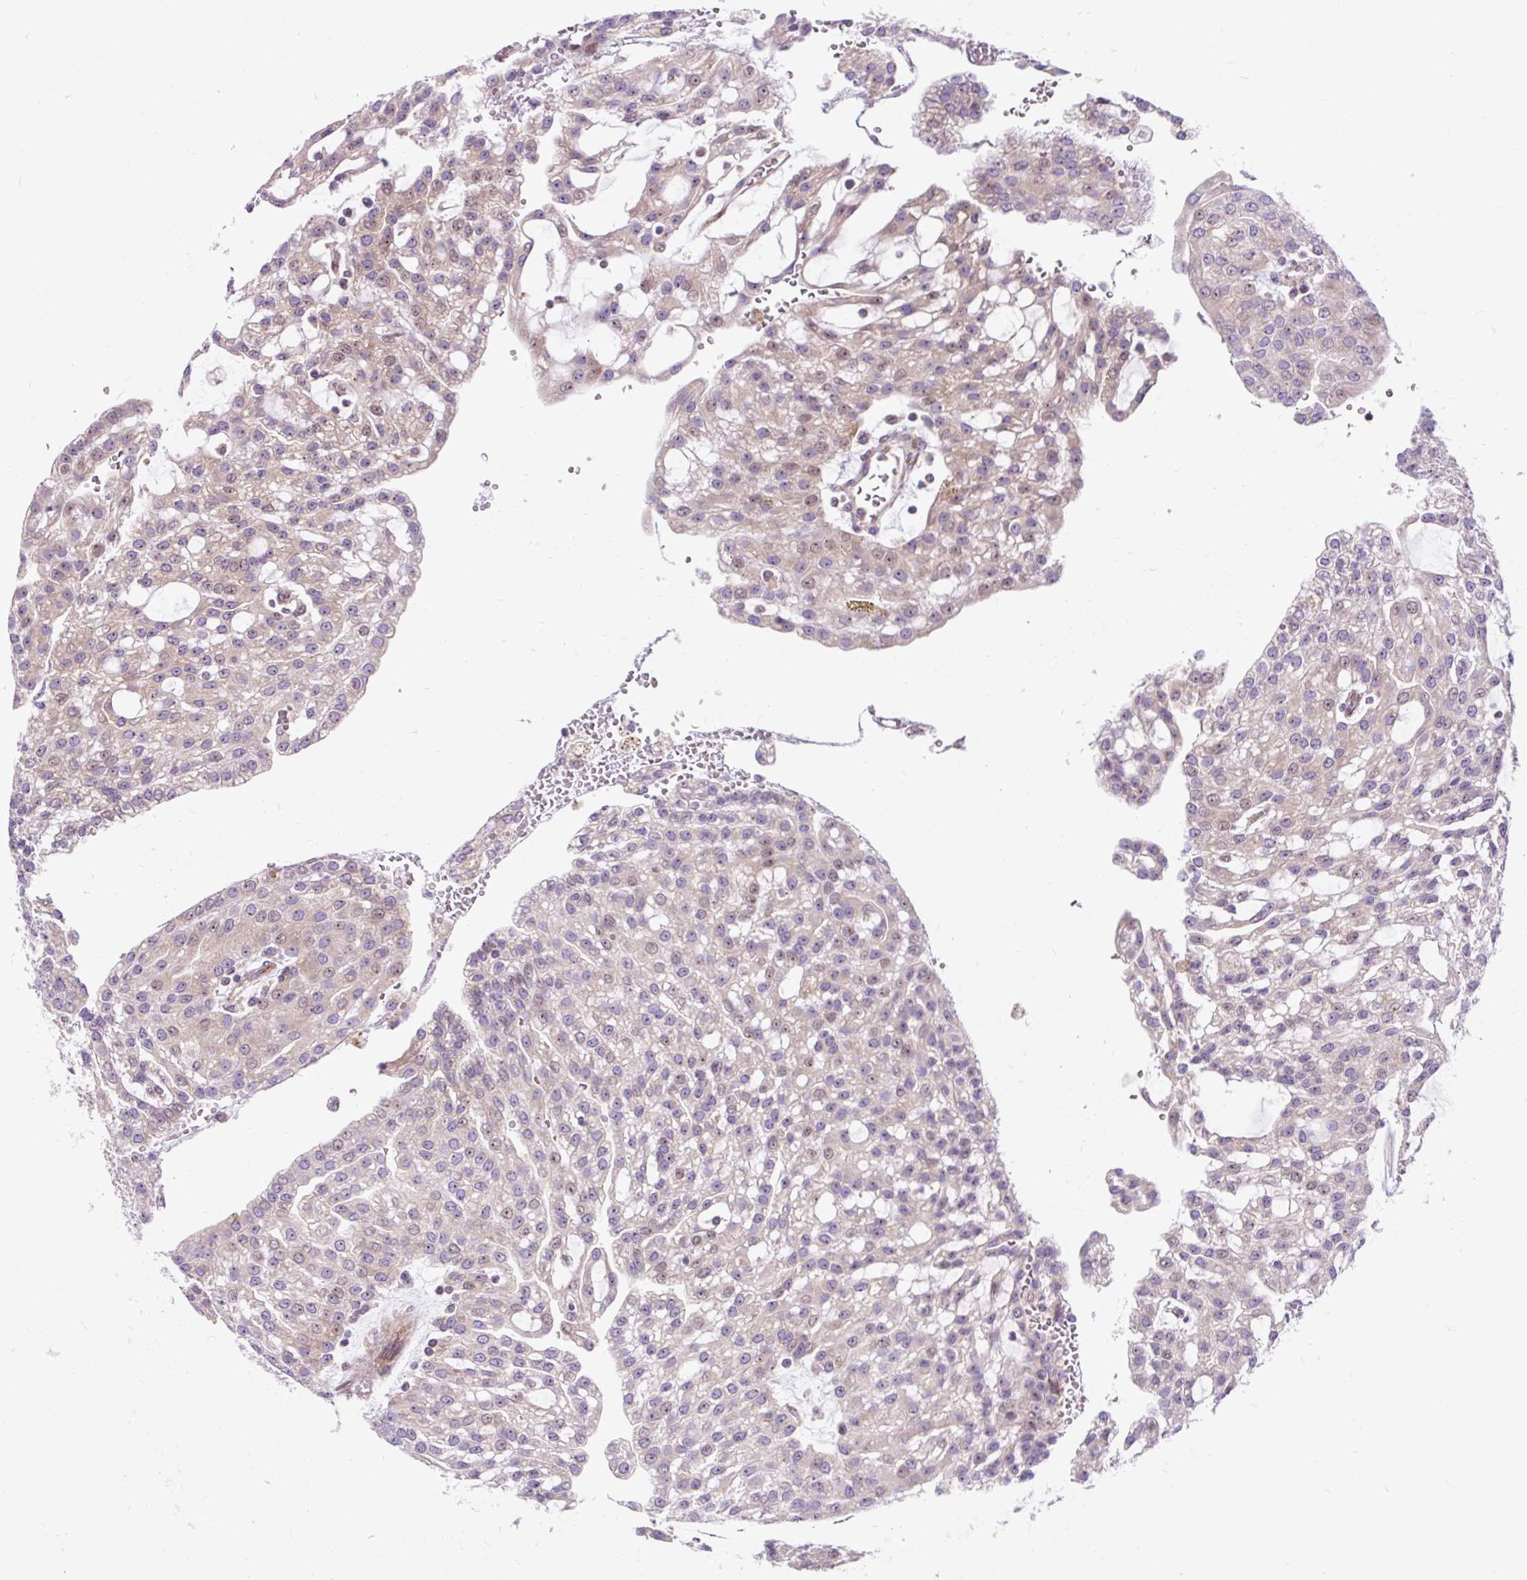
{"staining": {"intensity": "moderate", "quantity": "25%-75%", "location": "cytoplasmic/membranous"}, "tissue": "renal cancer", "cell_type": "Tumor cells", "image_type": "cancer", "snomed": [{"axis": "morphology", "description": "Adenocarcinoma, NOS"}, {"axis": "topography", "description": "Kidney"}], "caption": "Tumor cells show medium levels of moderate cytoplasmic/membranous expression in about 25%-75% of cells in human renal cancer (adenocarcinoma).", "gene": "CISD3", "patient": {"sex": "male", "age": 63}}